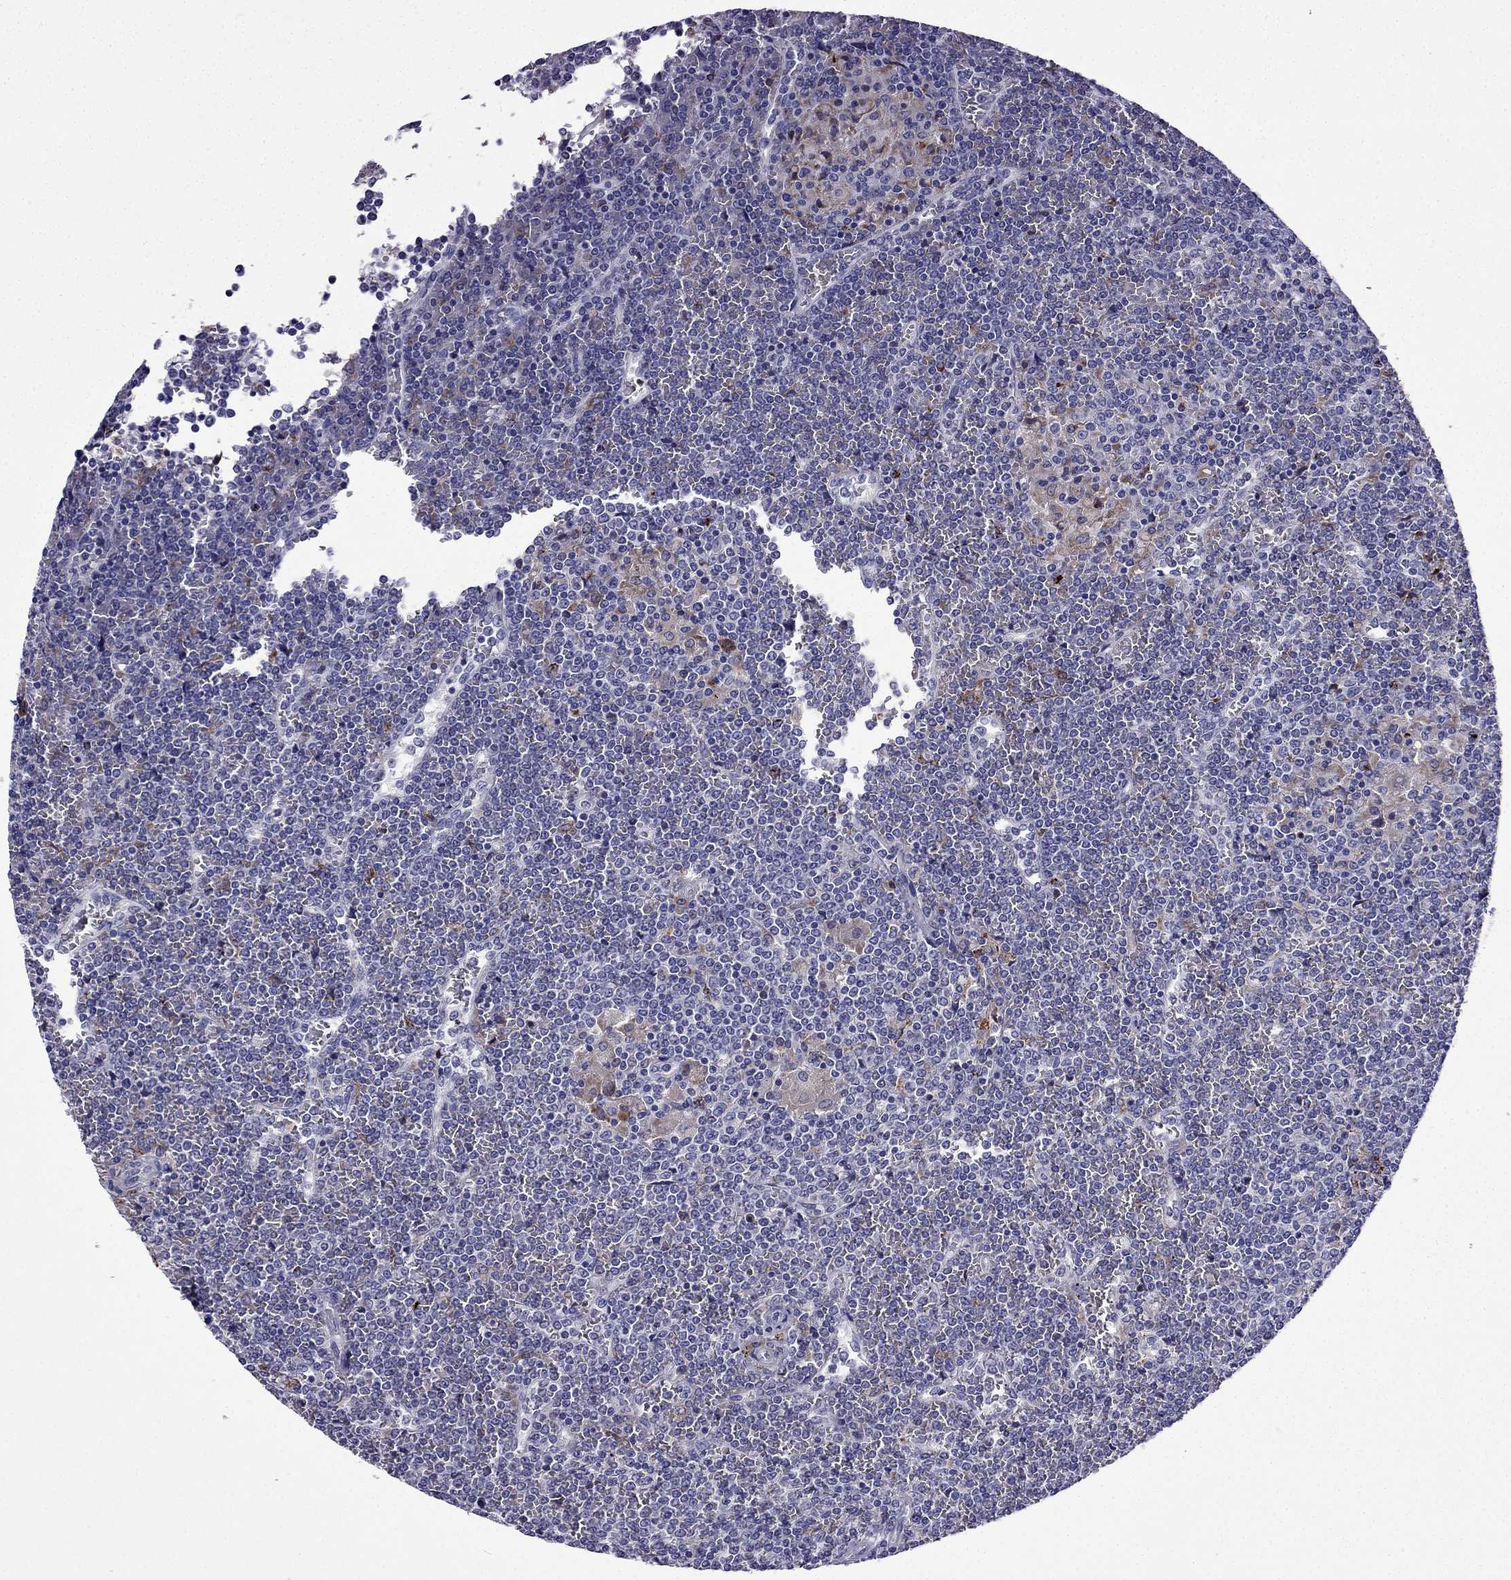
{"staining": {"intensity": "negative", "quantity": "none", "location": "none"}, "tissue": "lymphoma", "cell_type": "Tumor cells", "image_type": "cancer", "snomed": [{"axis": "morphology", "description": "Malignant lymphoma, non-Hodgkin's type, Low grade"}, {"axis": "topography", "description": "Spleen"}], "caption": "An immunohistochemistry (IHC) histopathology image of lymphoma is shown. There is no staining in tumor cells of lymphoma.", "gene": "TSSK4", "patient": {"sex": "female", "age": 19}}